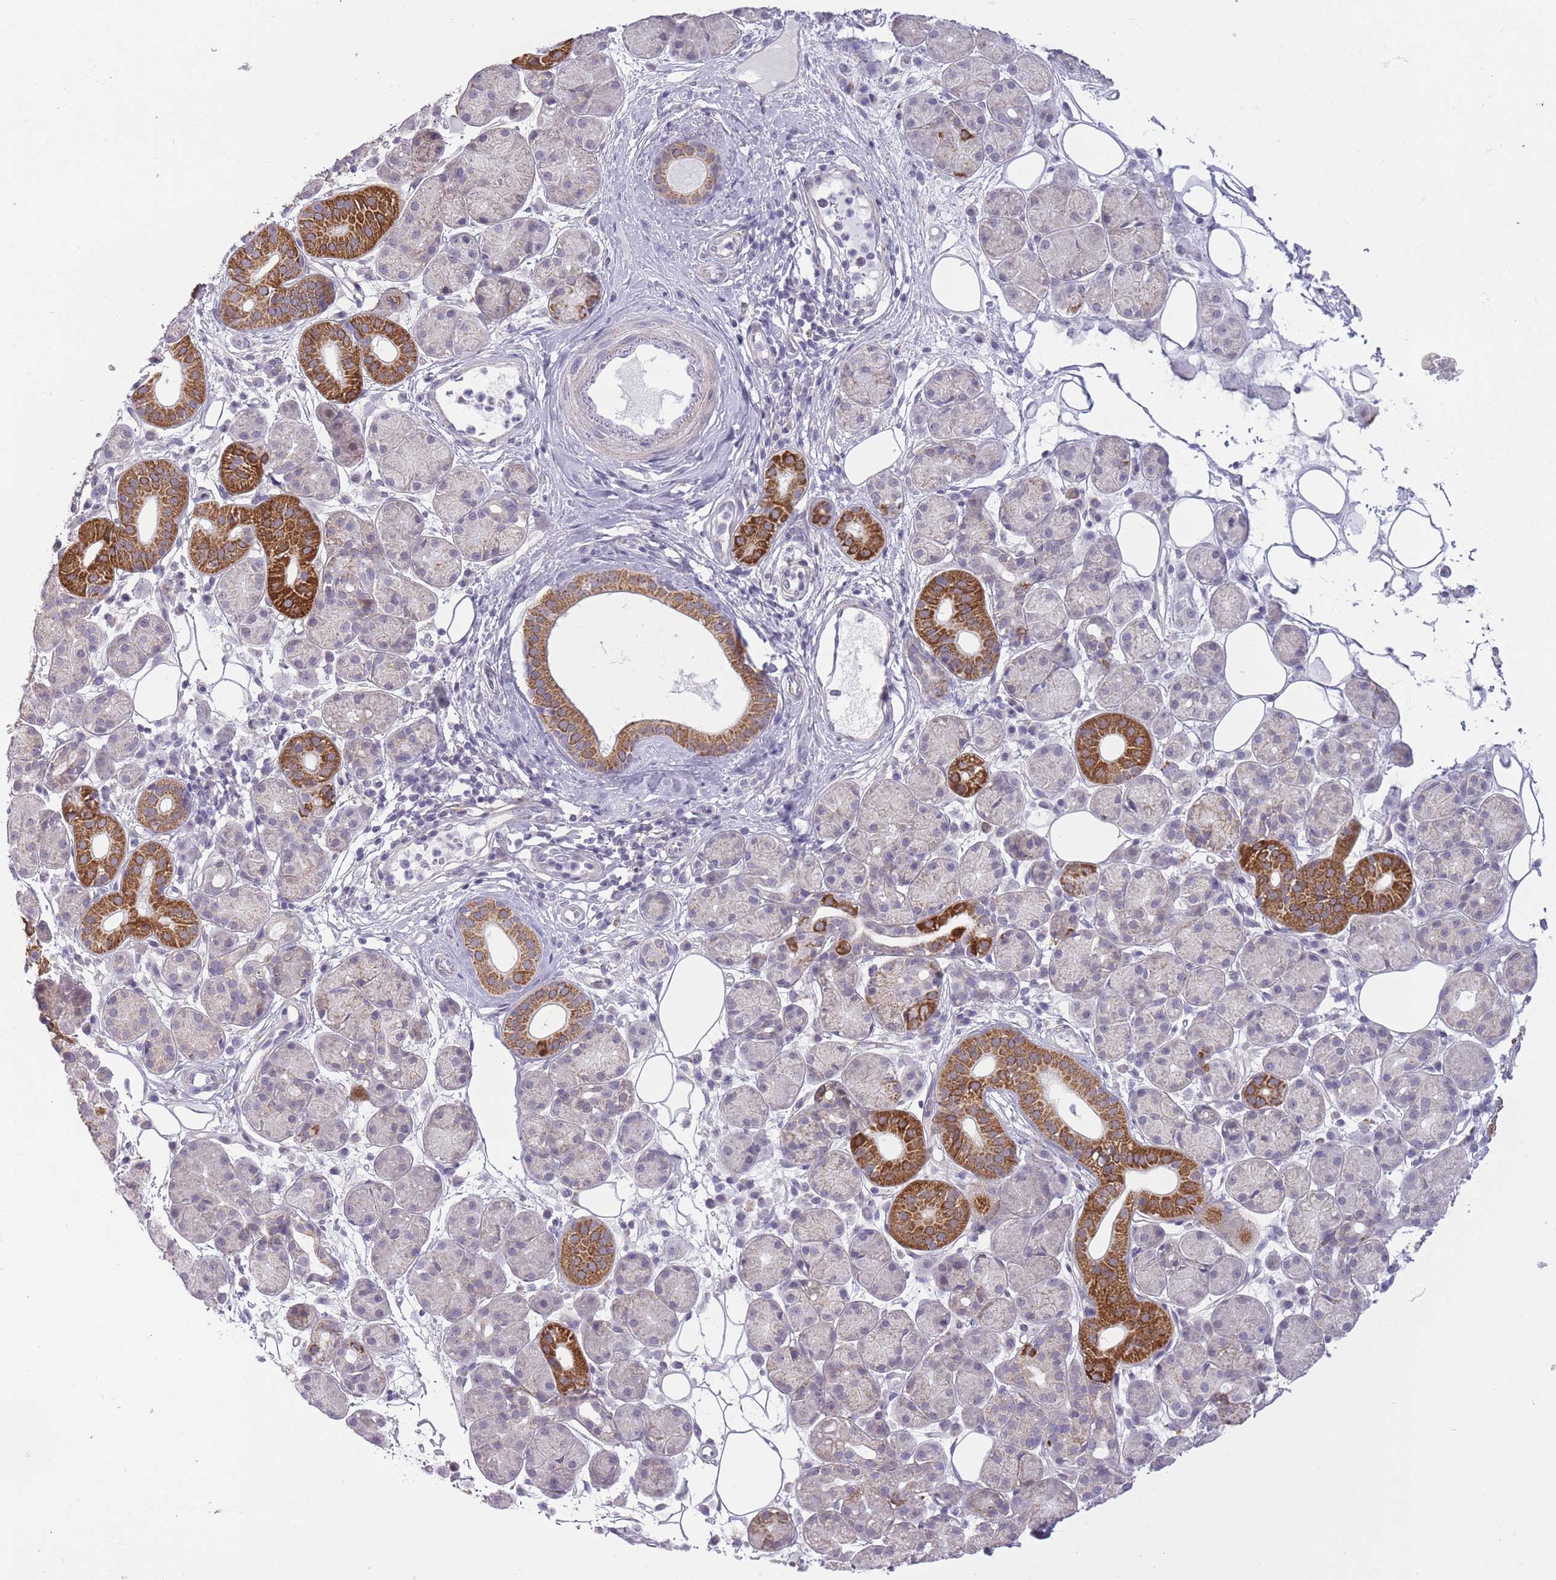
{"staining": {"intensity": "strong", "quantity": "<25%", "location": "cytoplasmic/membranous"}, "tissue": "salivary gland", "cell_type": "Glandular cells", "image_type": "normal", "snomed": [{"axis": "morphology", "description": "Squamous cell carcinoma, NOS"}, {"axis": "topography", "description": "Skin"}, {"axis": "topography", "description": "Head-Neck"}], "caption": "IHC image of normal salivary gland stained for a protein (brown), which exhibits medium levels of strong cytoplasmic/membranous staining in approximately <25% of glandular cells.", "gene": "ZBTB24", "patient": {"sex": "male", "age": 80}}